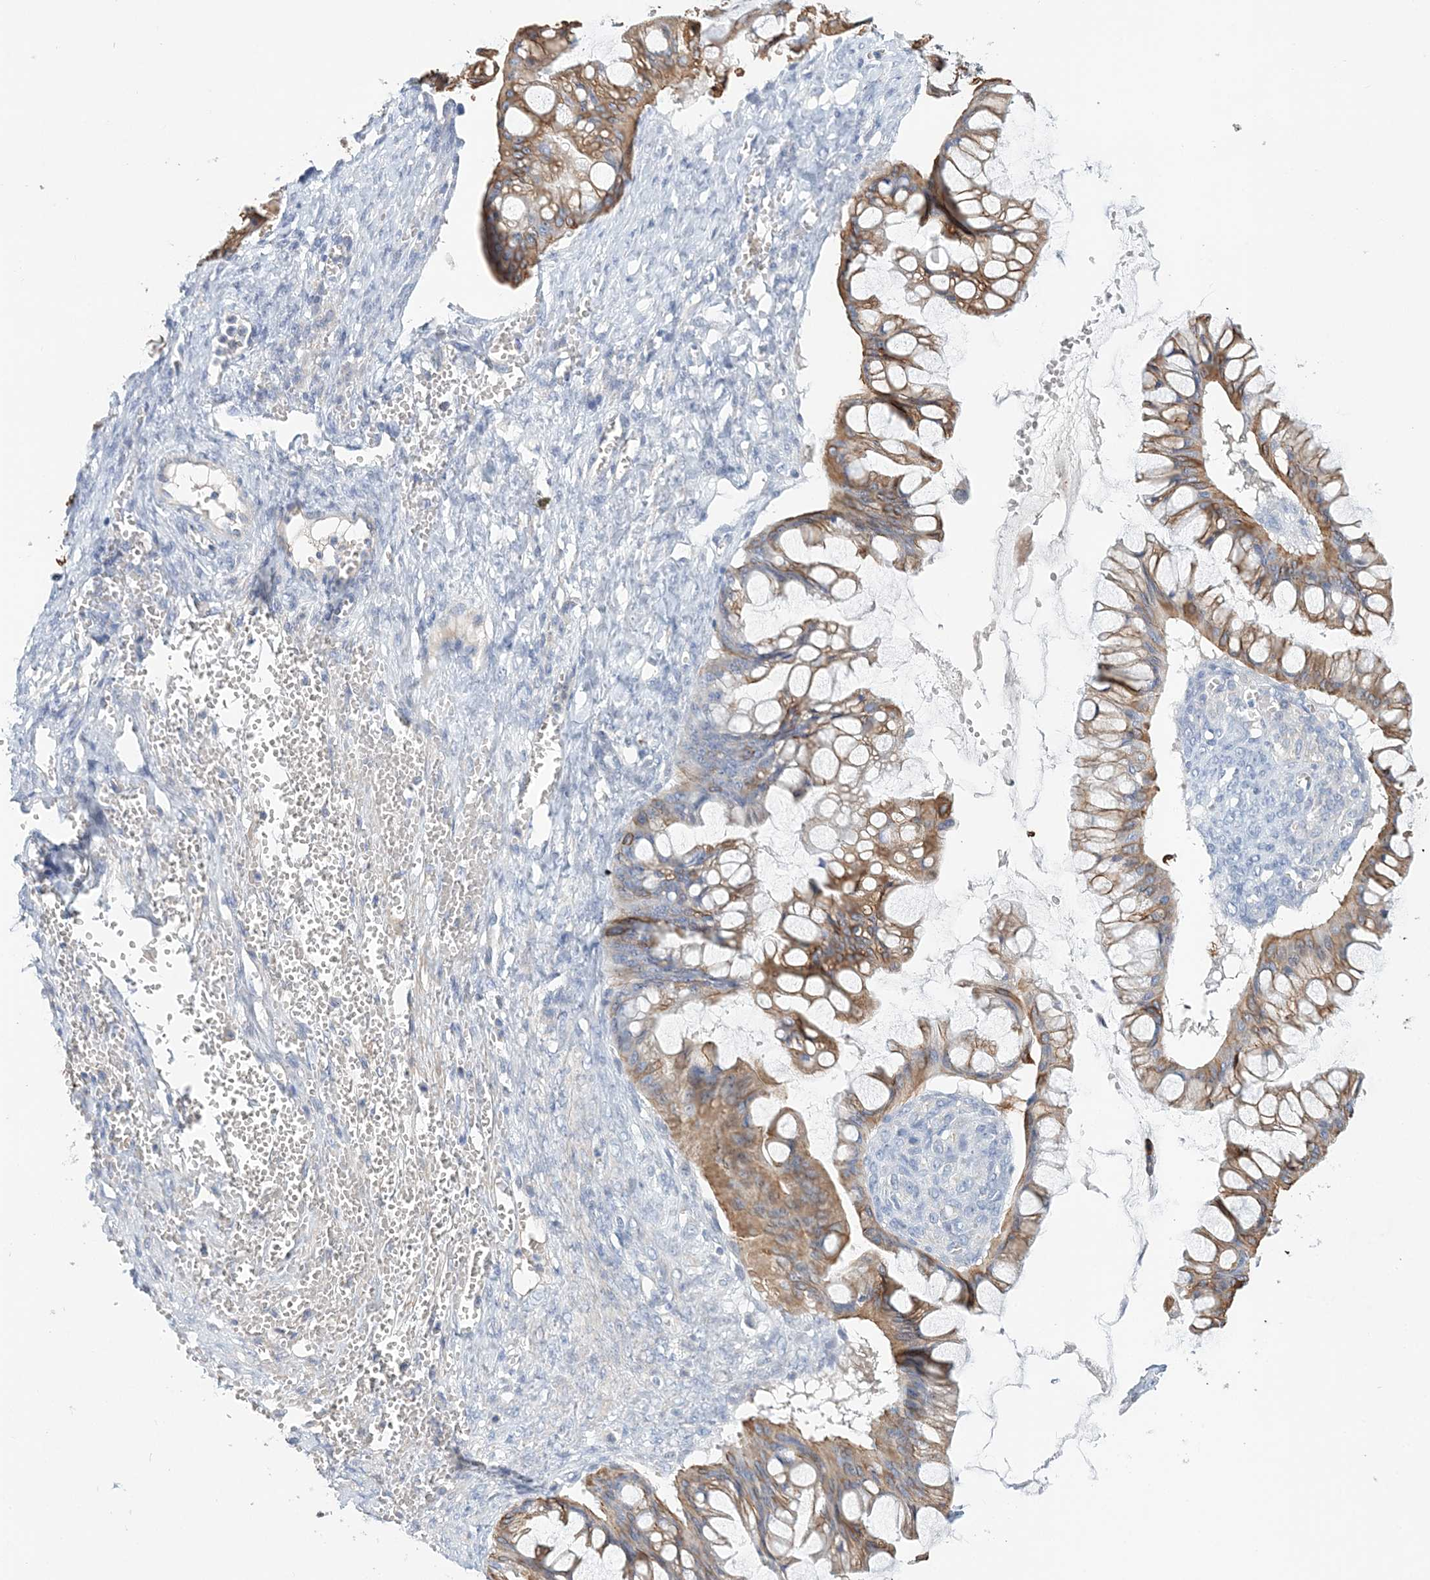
{"staining": {"intensity": "moderate", "quantity": ">75%", "location": "cytoplasmic/membranous"}, "tissue": "ovarian cancer", "cell_type": "Tumor cells", "image_type": "cancer", "snomed": [{"axis": "morphology", "description": "Cystadenocarcinoma, mucinous, NOS"}, {"axis": "topography", "description": "Ovary"}], "caption": "DAB (3,3'-diaminobenzidine) immunohistochemical staining of ovarian cancer (mucinous cystadenocarcinoma) exhibits moderate cytoplasmic/membranous protein positivity in approximately >75% of tumor cells.", "gene": "LRRIQ4", "patient": {"sex": "female", "age": 73}}